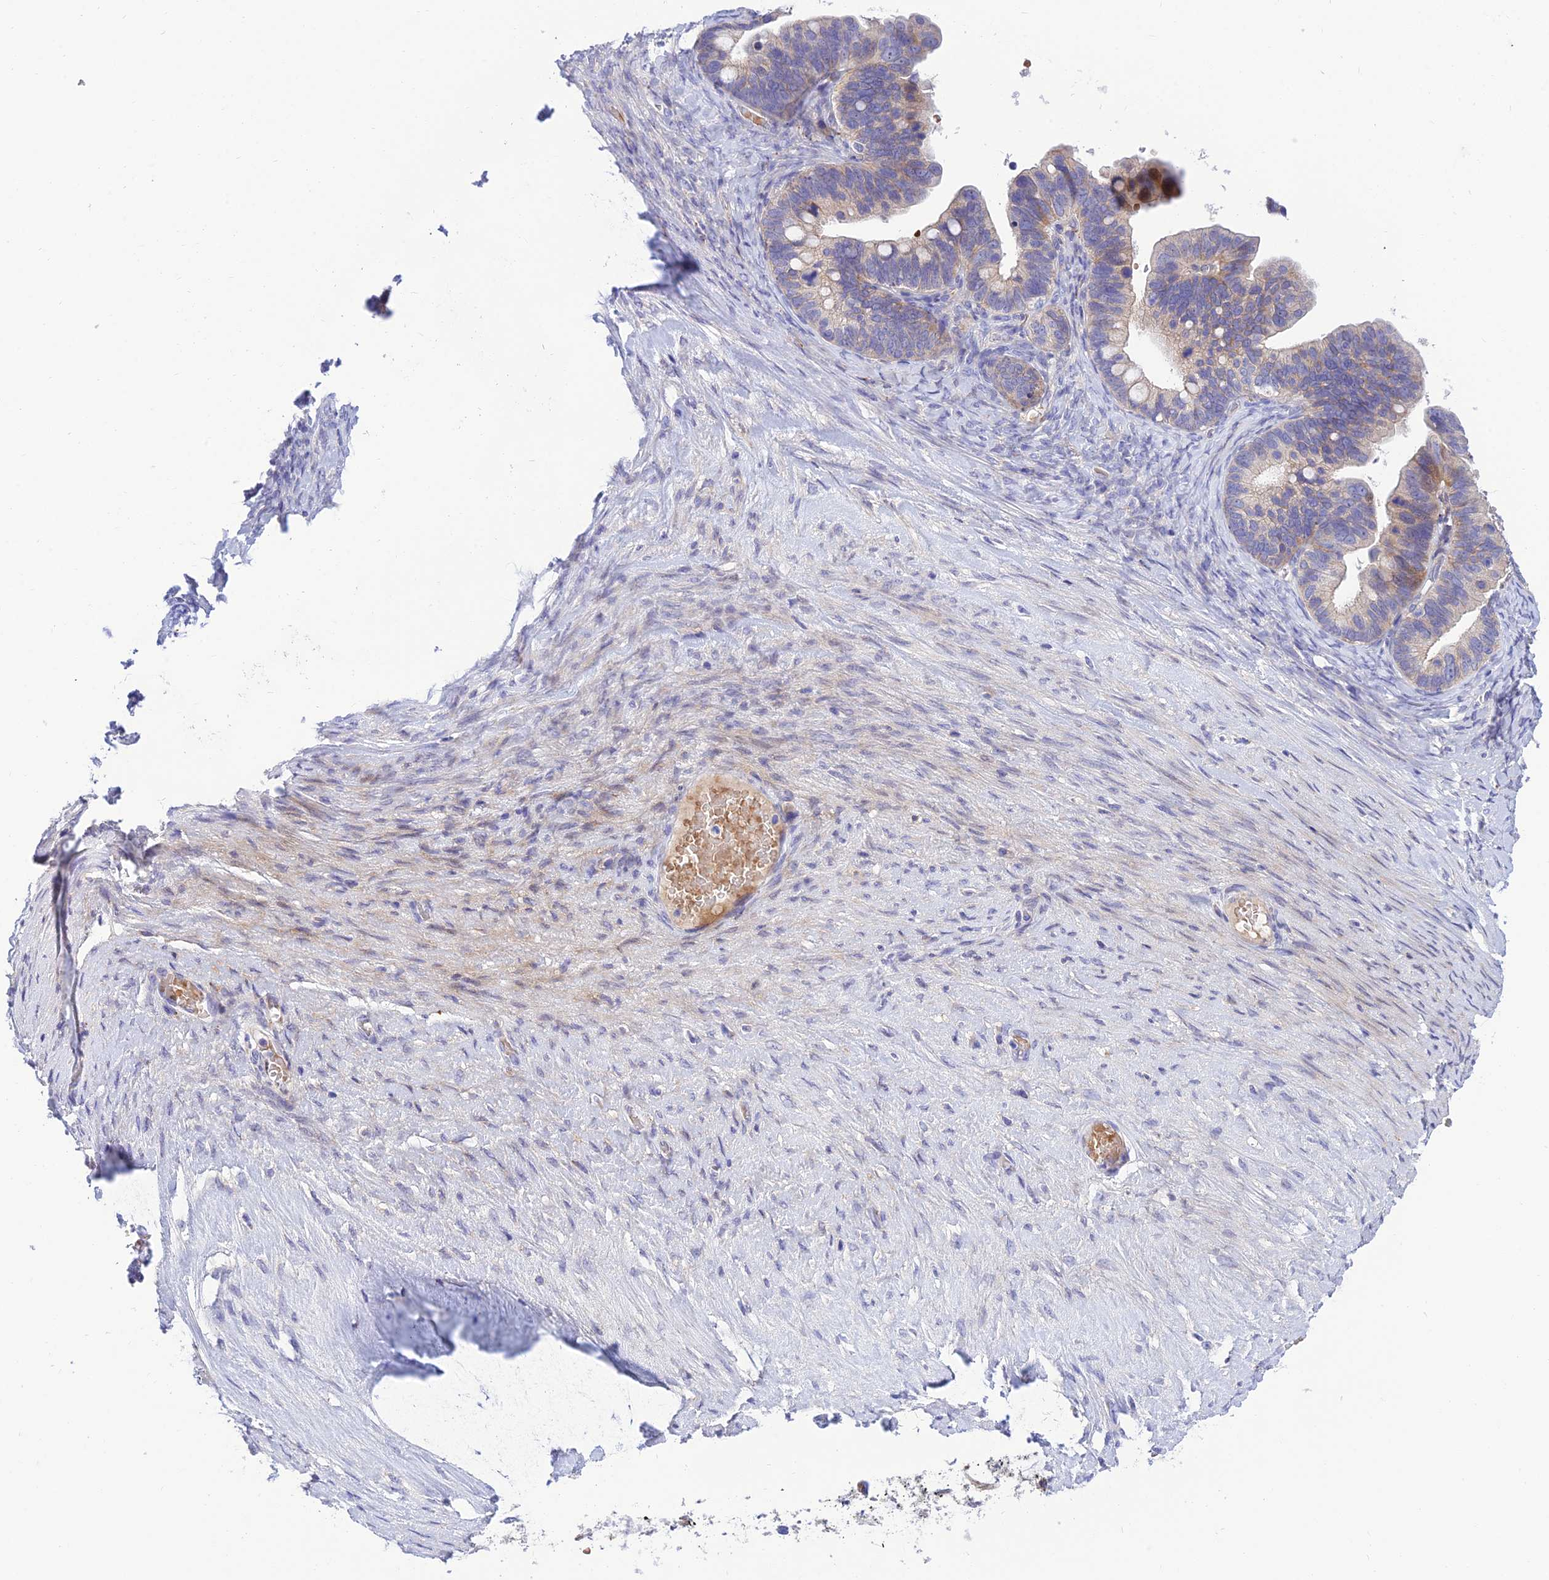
{"staining": {"intensity": "moderate", "quantity": "<25%", "location": "cytoplasmic/membranous"}, "tissue": "ovarian cancer", "cell_type": "Tumor cells", "image_type": "cancer", "snomed": [{"axis": "morphology", "description": "Cystadenocarcinoma, serous, NOS"}, {"axis": "topography", "description": "Ovary"}], "caption": "Immunohistochemical staining of serous cystadenocarcinoma (ovarian) displays moderate cytoplasmic/membranous protein expression in about <25% of tumor cells. The staining was performed using DAB (3,3'-diaminobenzidine), with brown indicating positive protein expression. Nuclei are stained blue with hematoxylin.", "gene": "CCDC157", "patient": {"sex": "female", "age": 56}}